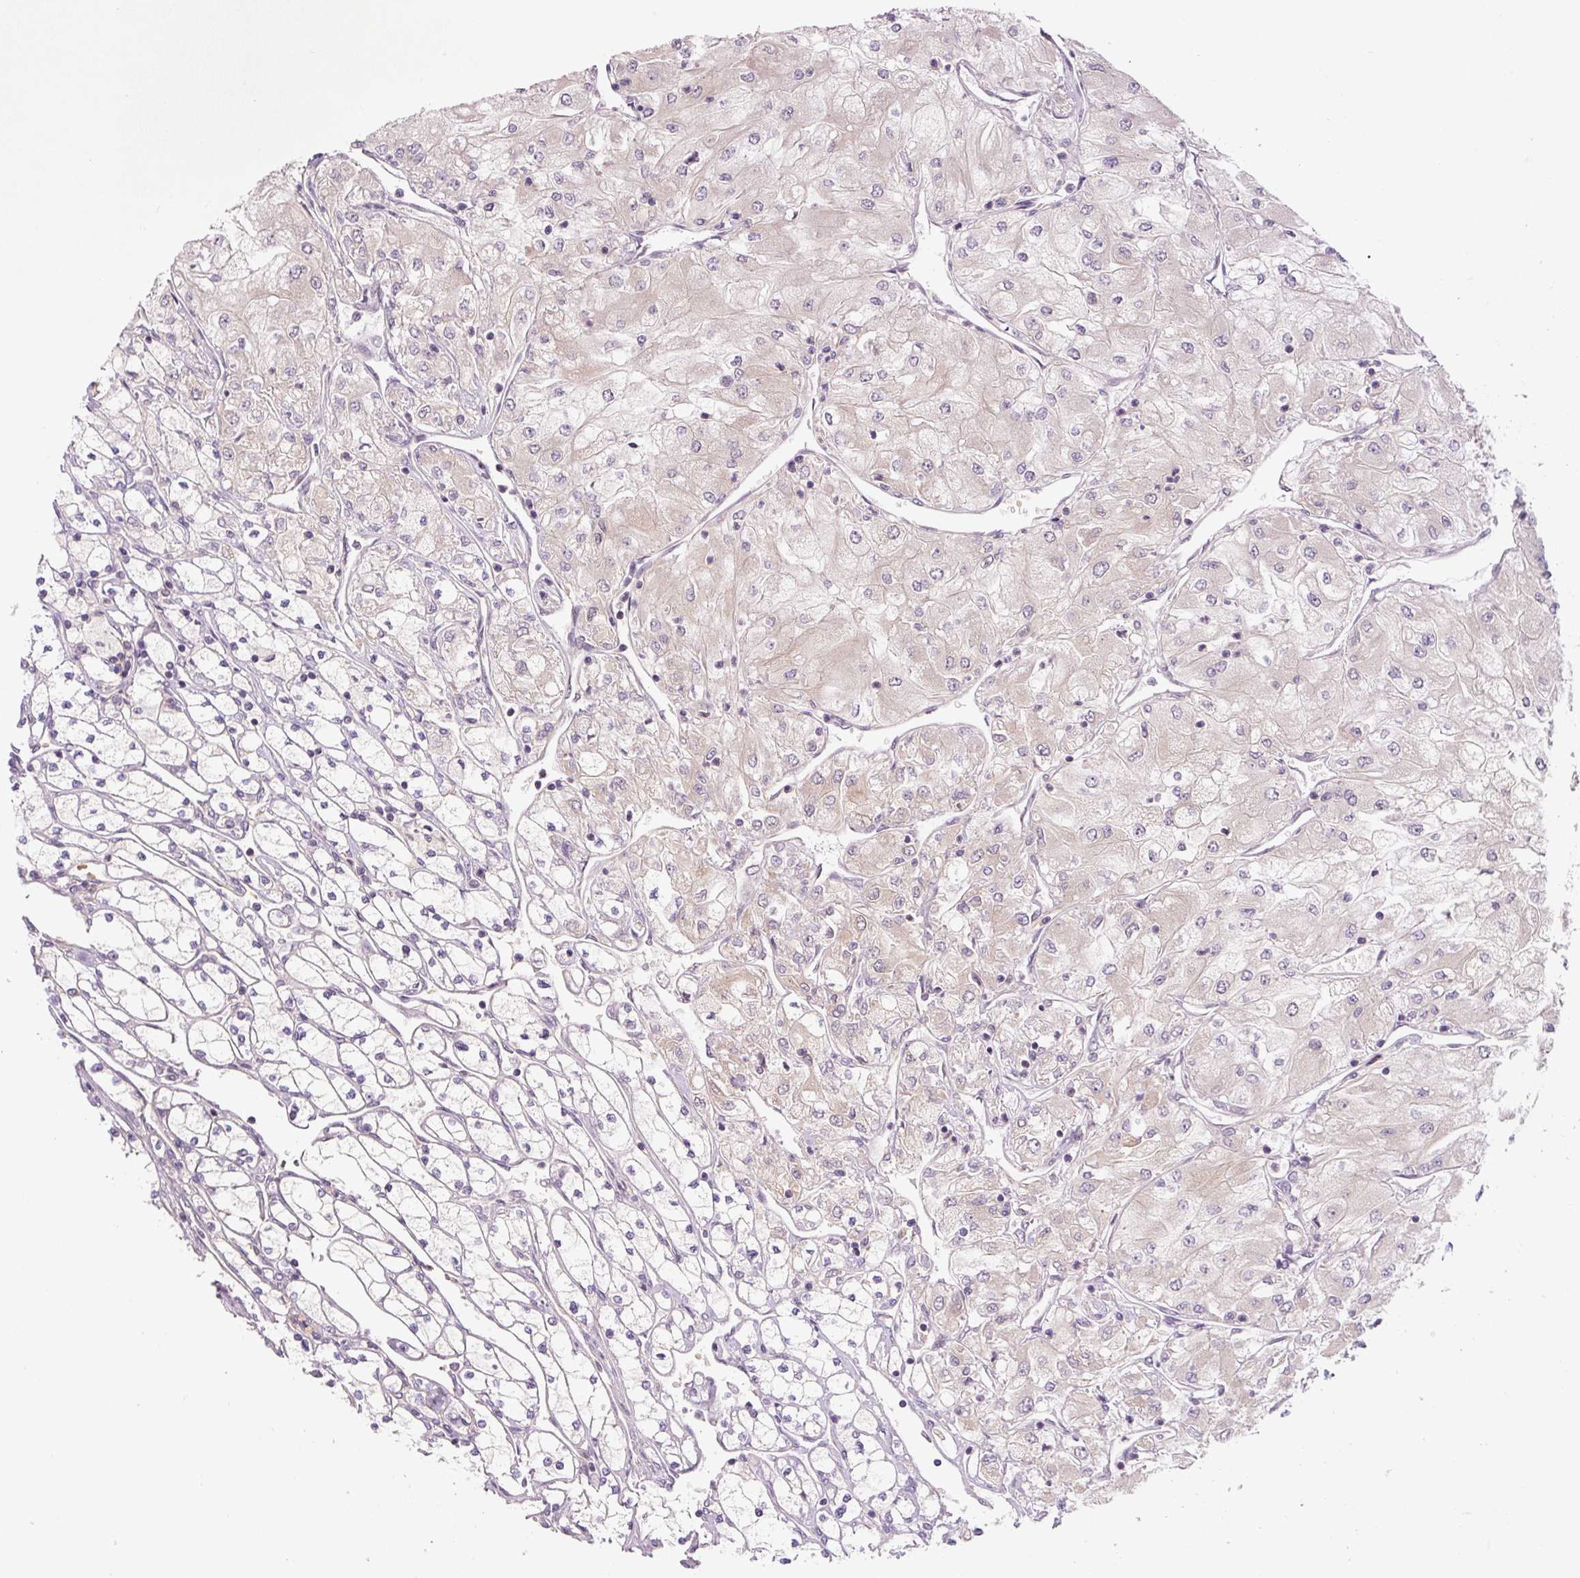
{"staining": {"intensity": "negative", "quantity": "none", "location": "none"}, "tissue": "renal cancer", "cell_type": "Tumor cells", "image_type": "cancer", "snomed": [{"axis": "morphology", "description": "Adenocarcinoma, NOS"}, {"axis": "topography", "description": "Kidney"}], "caption": "High magnification brightfield microscopy of renal adenocarcinoma stained with DAB (brown) and counterstained with hematoxylin (blue): tumor cells show no significant positivity.", "gene": "YIF1B", "patient": {"sex": "male", "age": 80}}